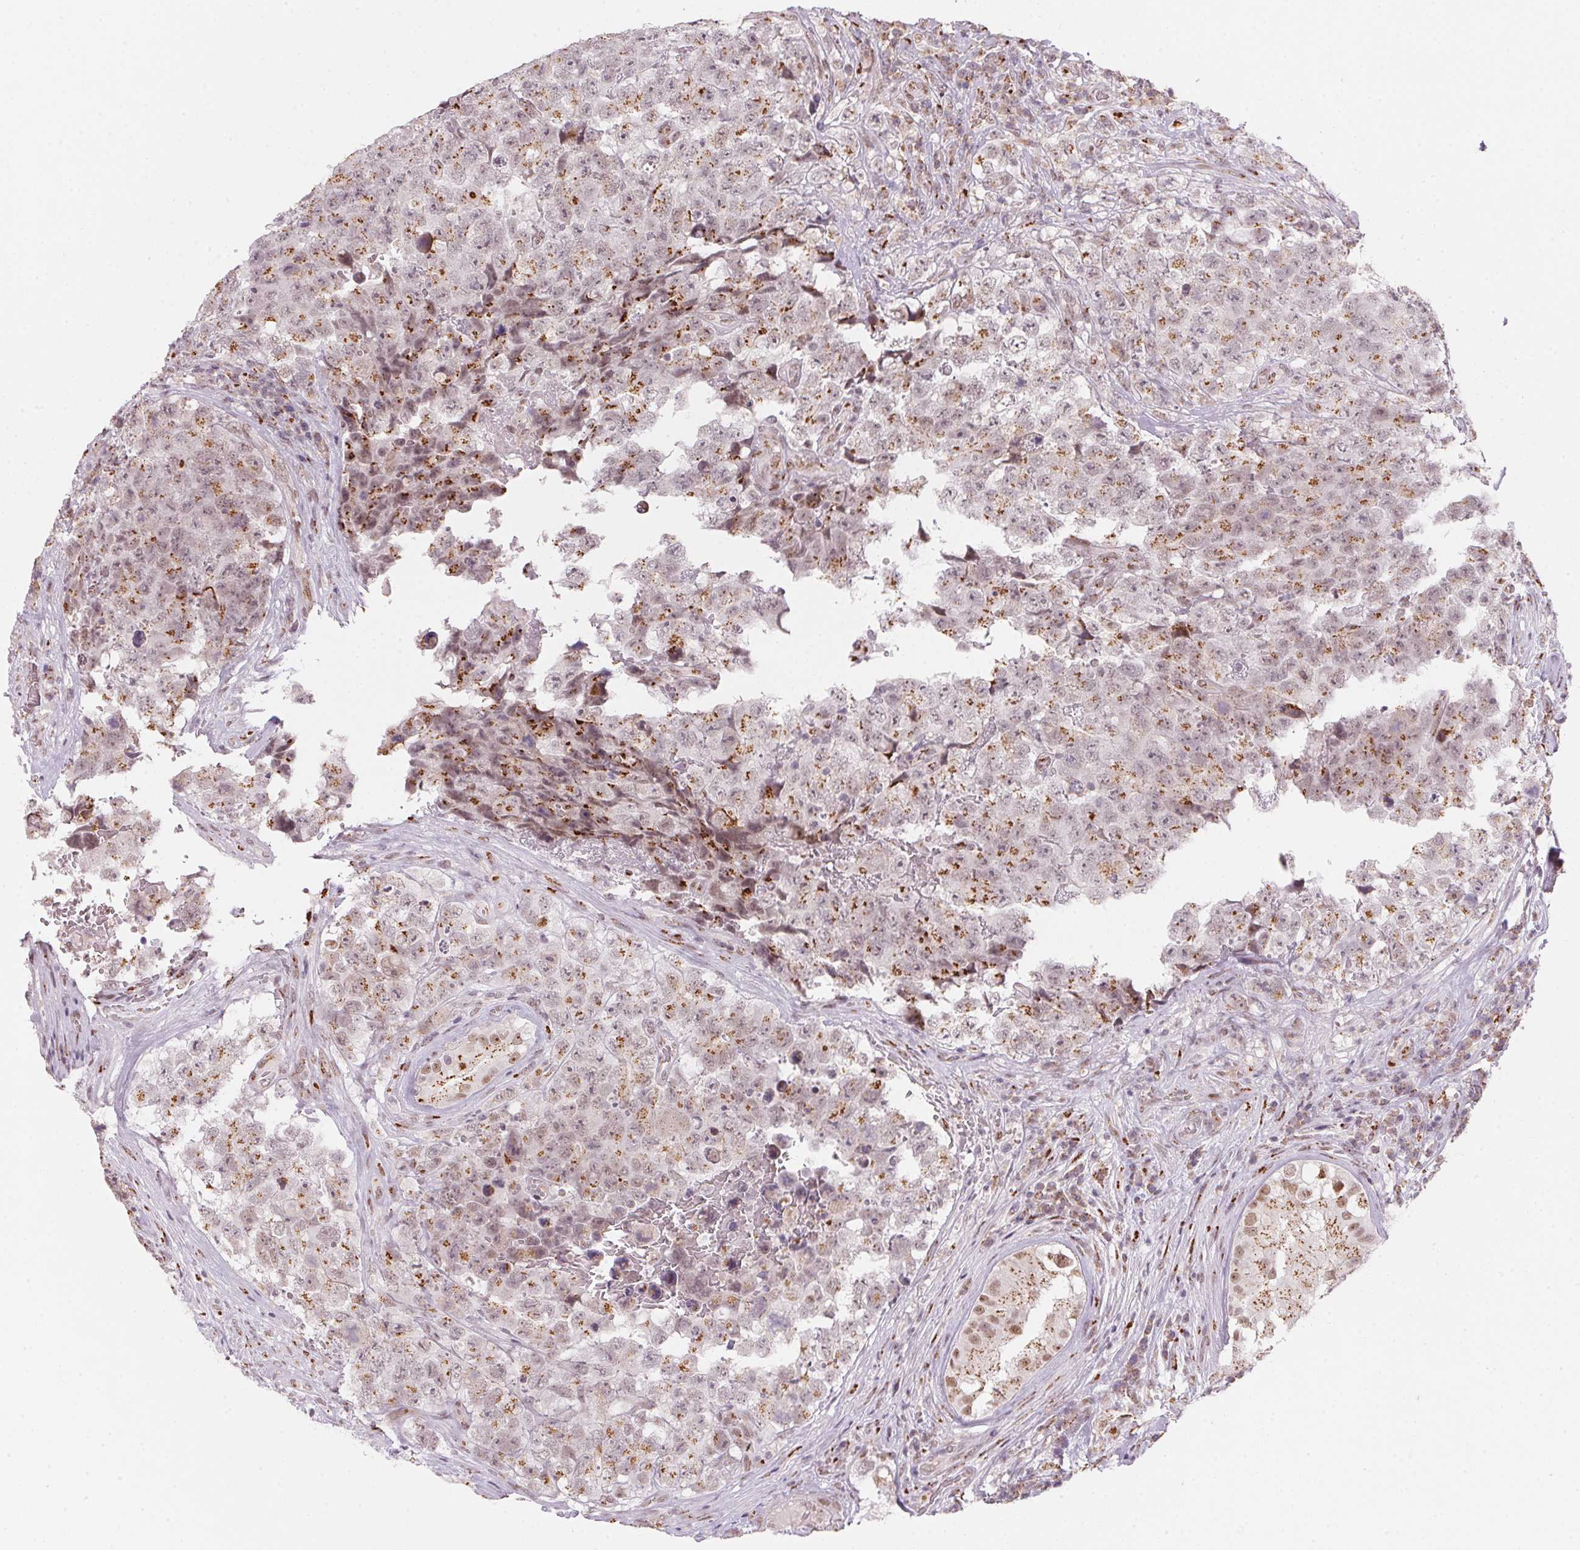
{"staining": {"intensity": "moderate", "quantity": ">75%", "location": "cytoplasmic/membranous"}, "tissue": "testis cancer", "cell_type": "Tumor cells", "image_type": "cancer", "snomed": [{"axis": "morphology", "description": "Carcinoma, Embryonal, NOS"}, {"axis": "topography", "description": "Testis"}], "caption": "The immunohistochemical stain shows moderate cytoplasmic/membranous staining in tumor cells of testis cancer (embryonal carcinoma) tissue.", "gene": "RAB22A", "patient": {"sex": "male", "age": 18}}